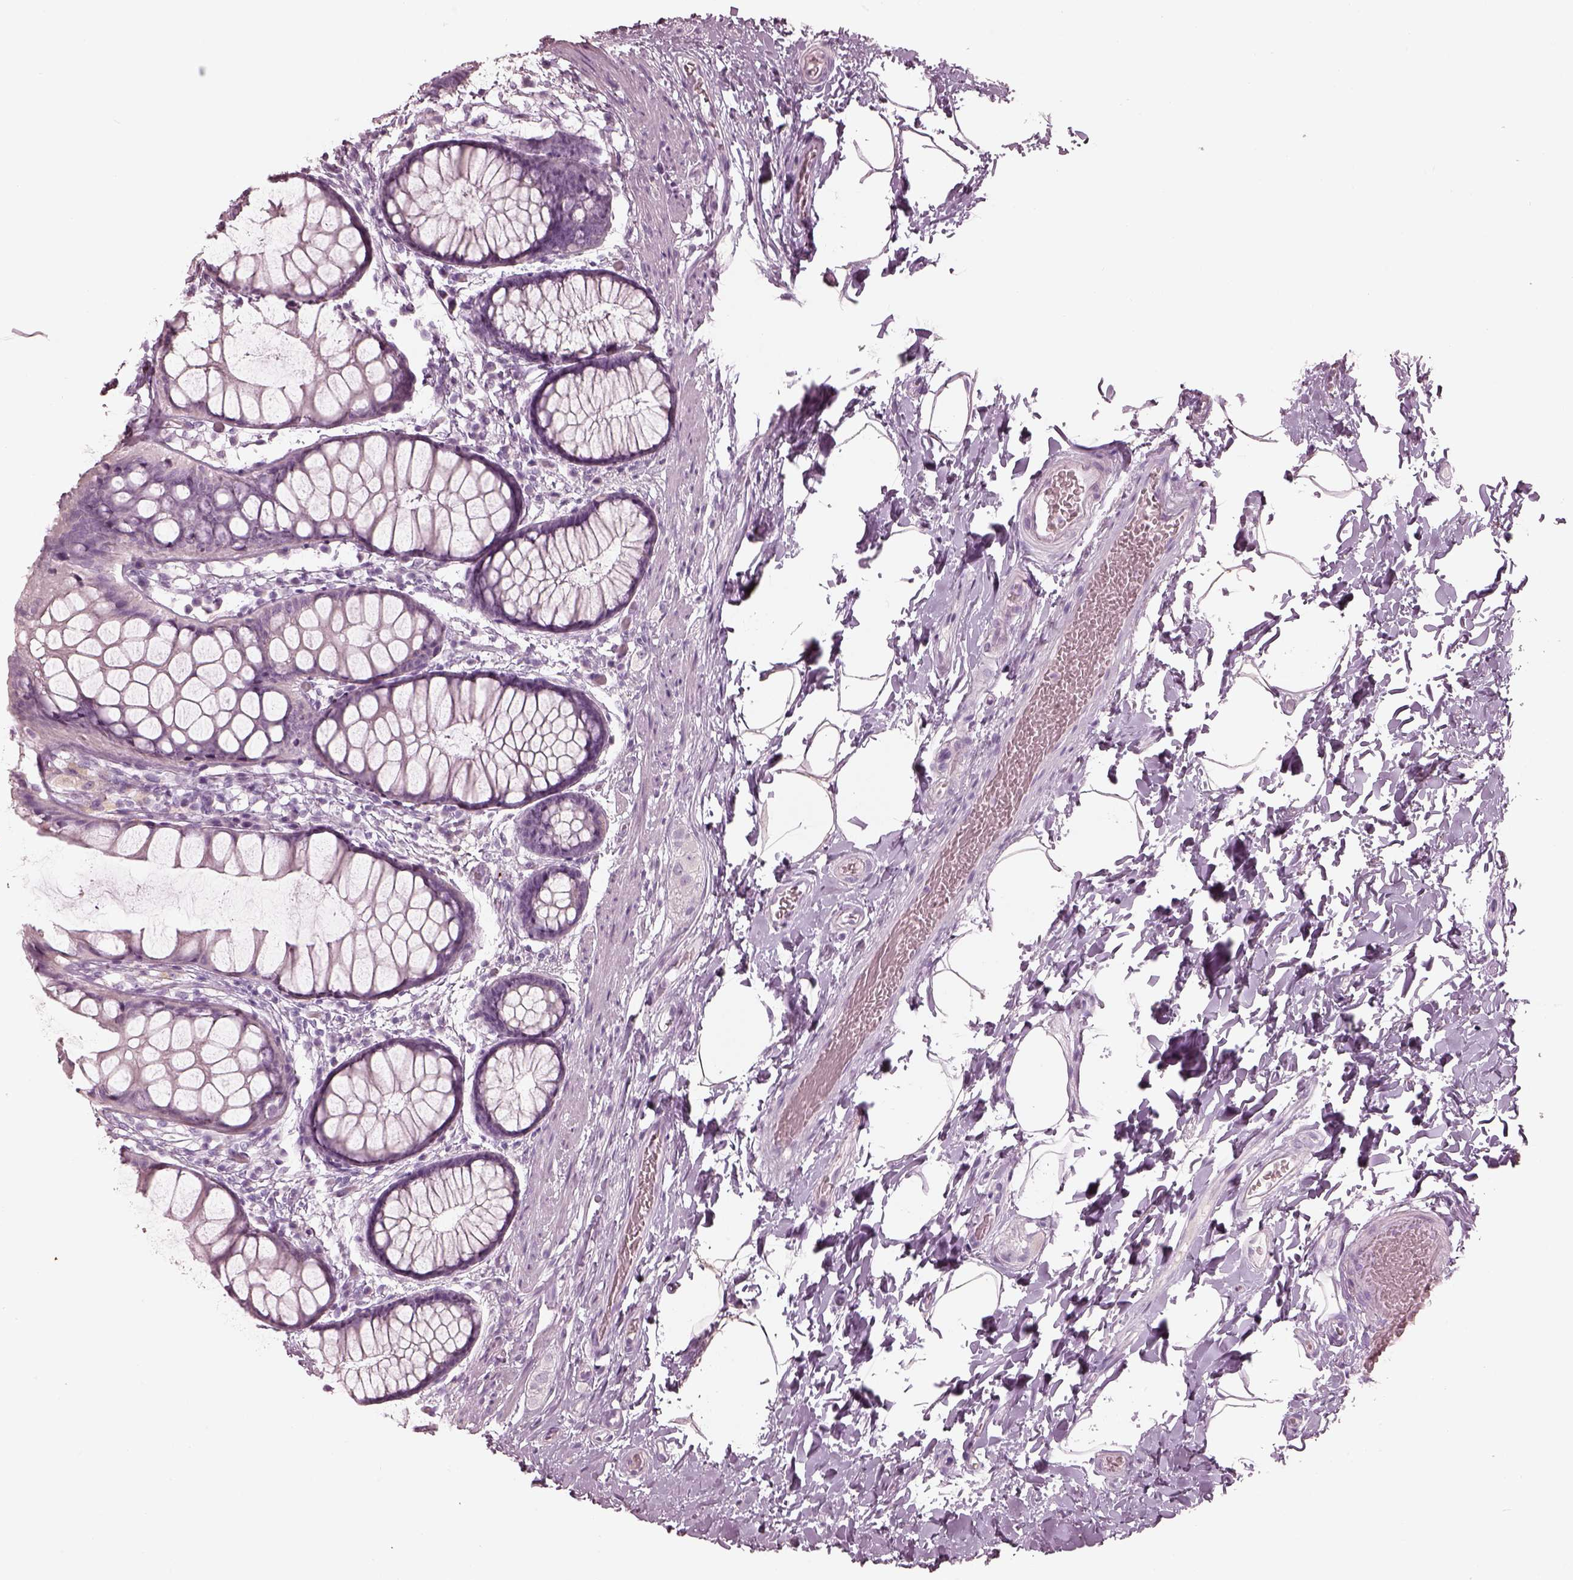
{"staining": {"intensity": "negative", "quantity": "none", "location": "none"}, "tissue": "rectum", "cell_type": "Glandular cells", "image_type": "normal", "snomed": [{"axis": "morphology", "description": "Normal tissue, NOS"}, {"axis": "topography", "description": "Rectum"}], "caption": "High power microscopy image of an IHC histopathology image of benign rectum, revealing no significant expression in glandular cells. (DAB immunohistochemistry with hematoxylin counter stain).", "gene": "RSPH9", "patient": {"sex": "female", "age": 62}}